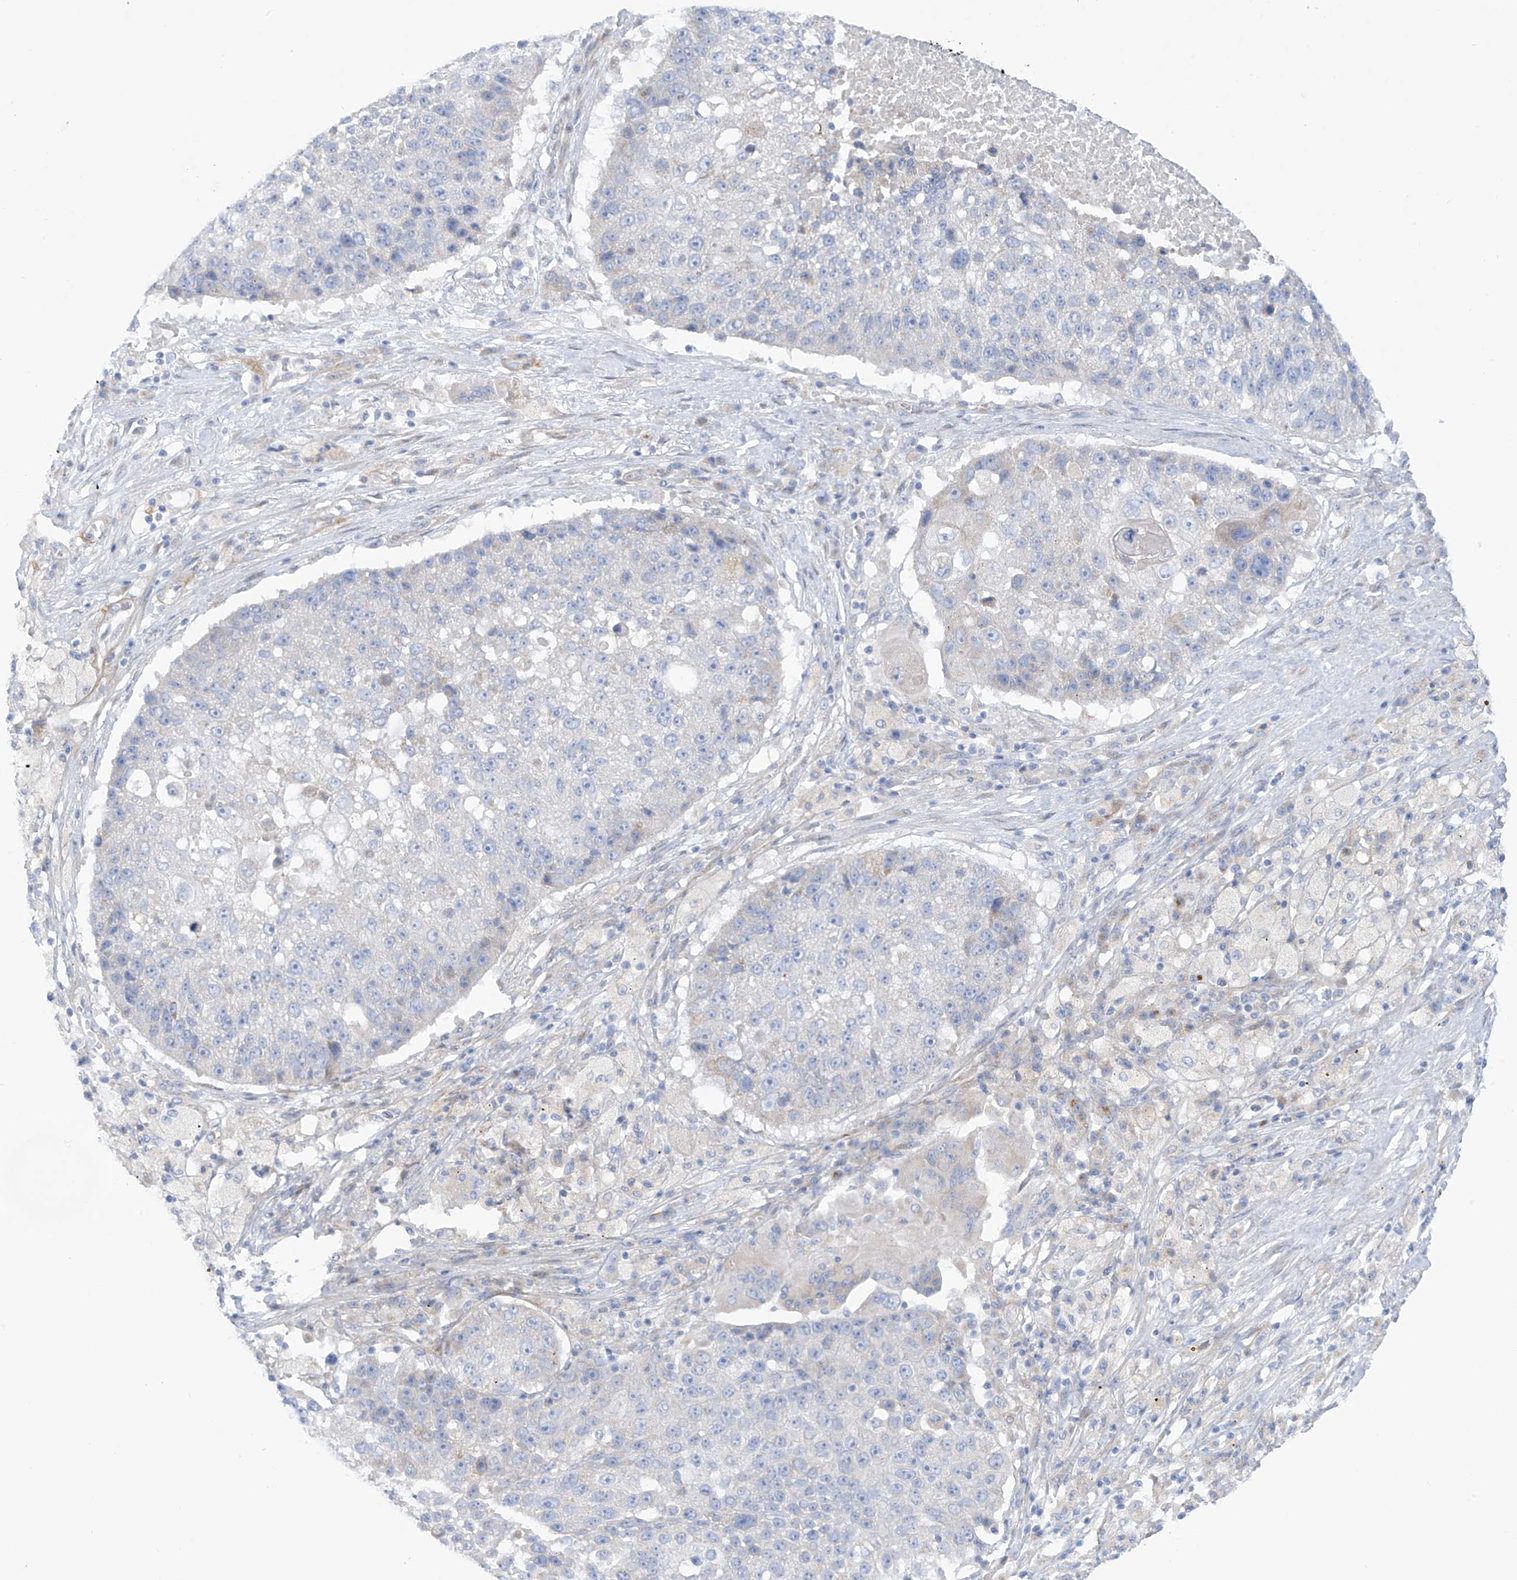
{"staining": {"intensity": "negative", "quantity": "none", "location": "none"}, "tissue": "lung cancer", "cell_type": "Tumor cells", "image_type": "cancer", "snomed": [{"axis": "morphology", "description": "Squamous cell carcinoma, NOS"}, {"axis": "topography", "description": "Lung"}], "caption": "High magnification brightfield microscopy of squamous cell carcinoma (lung) stained with DAB (3,3'-diaminobenzidine) (brown) and counterstained with hematoxylin (blue): tumor cells show no significant staining. (Stains: DAB immunohistochemistry with hematoxylin counter stain, Microscopy: brightfield microscopy at high magnification).", "gene": "TRMT2B", "patient": {"sex": "male", "age": 61}}